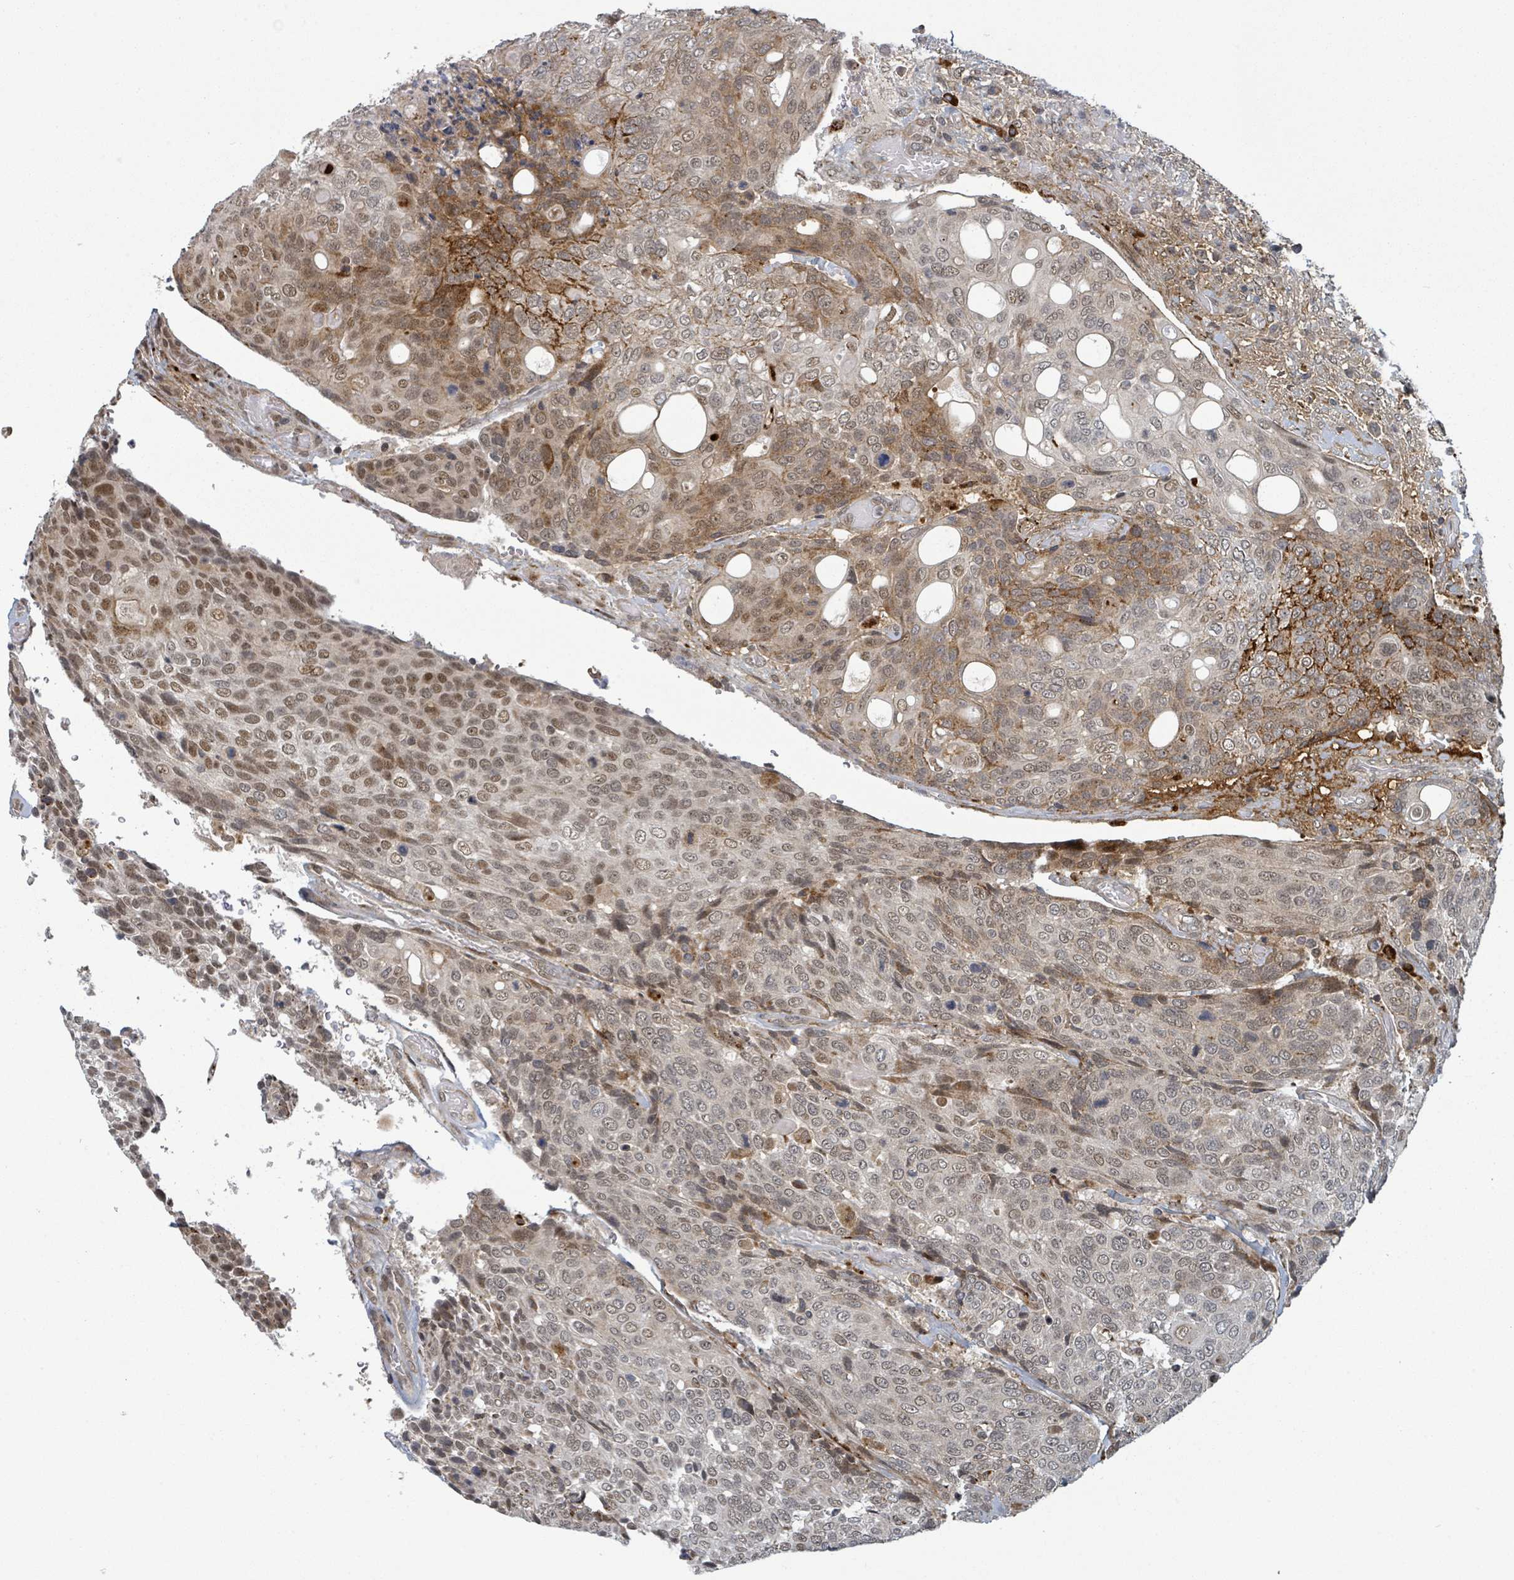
{"staining": {"intensity": "moderate", "quantity": "25%-75%", "location": "cytoplasmic/membranous,nuclear"}, "tissue": "urothelial cancer", "cell_type": "Tumor cells", "image_type": "cancer", "snomed": [{"axis": "morphology", "description": "Urothelial carcinoma, High grade"}, {"axis": "topography", "description": "Urinary bladder"}], "caption": "Tumor cells exhibit moderate cytoplasmic/membranous and nuclear staining in about 25%-75% of cells in urothelial carcinoma (high-grade).", "gene": "GTF3C1", "patient": {"sex": "female", "age": 70}}